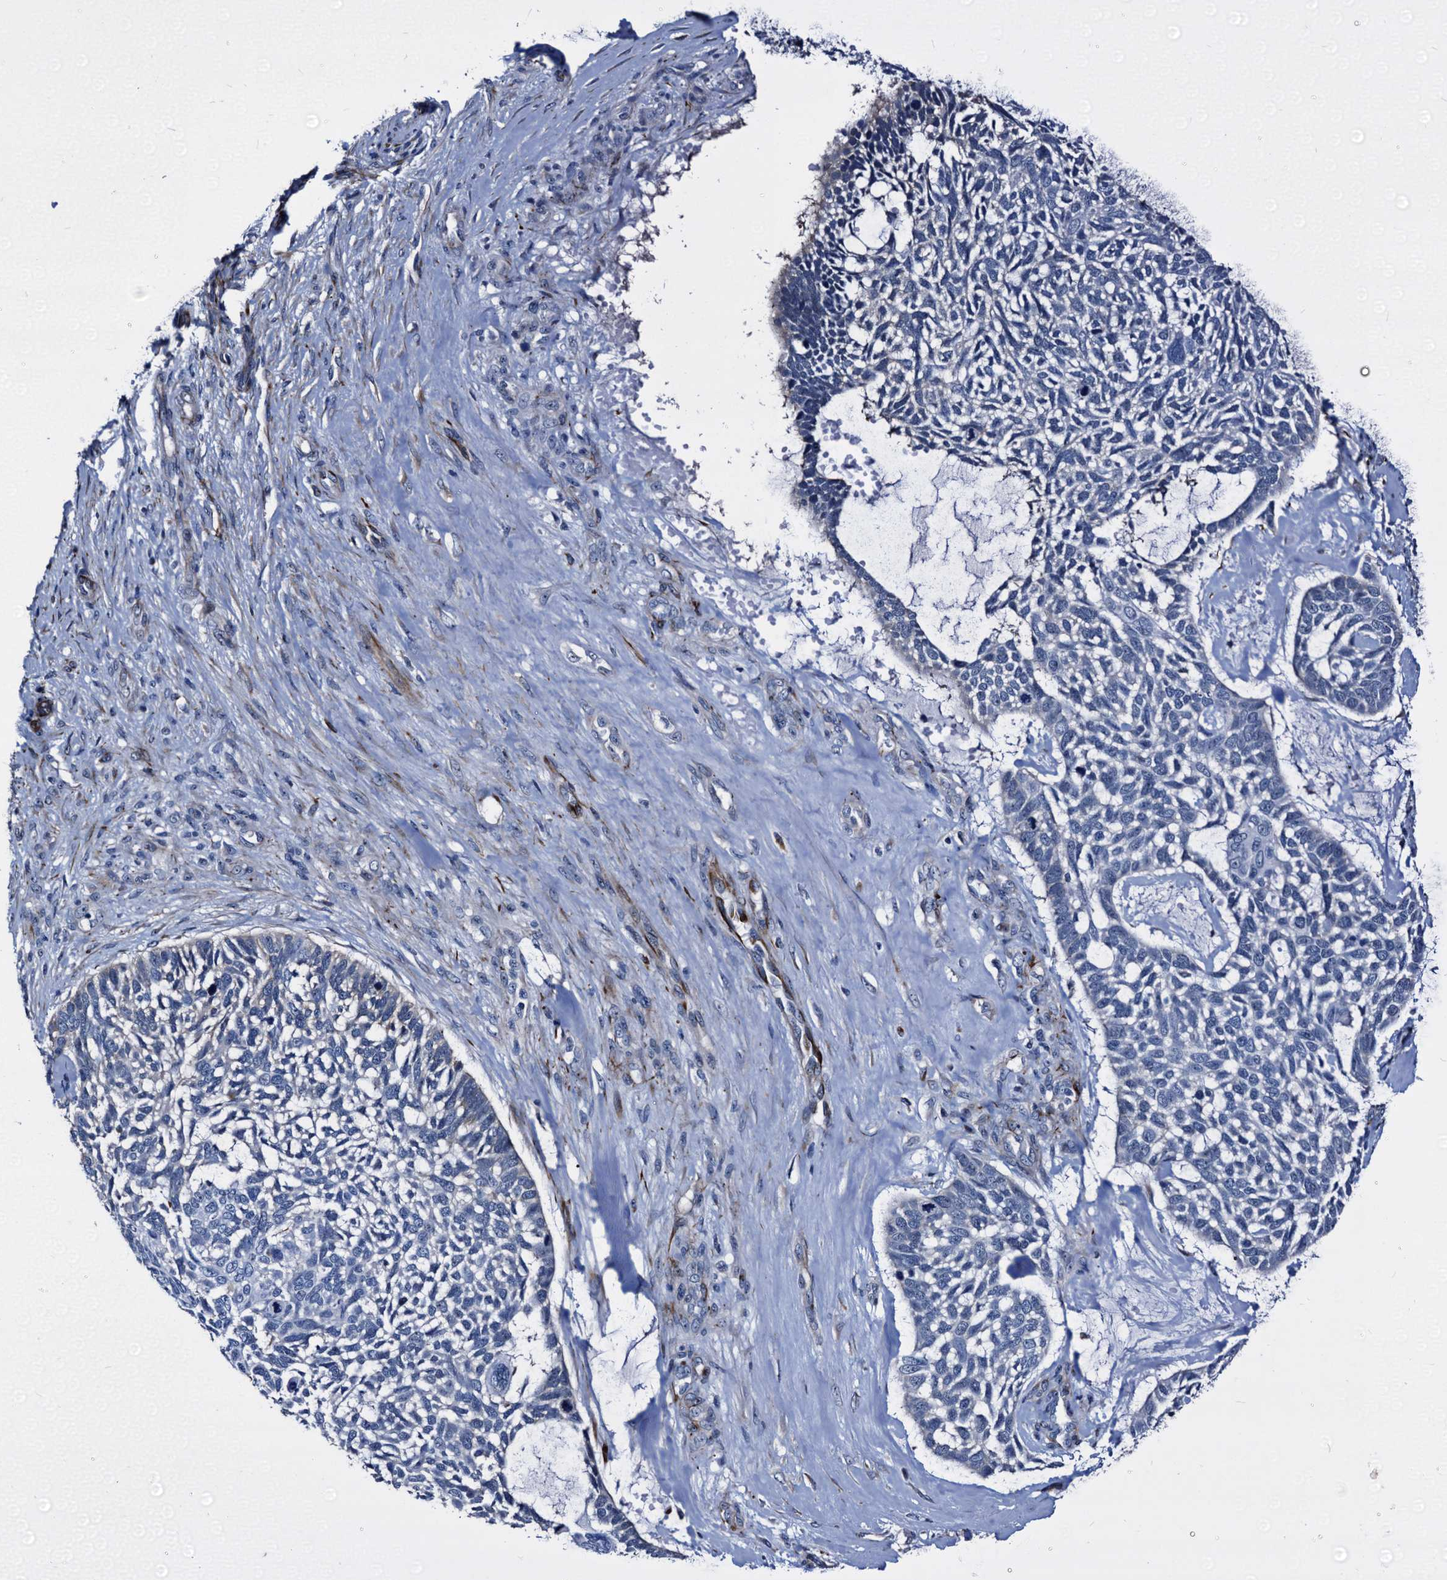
{"staining": {"intensity": "negative", "quantity": "none", "location": "none"}, "tissue": "skin cancer", "cell_type": "Tumor cells", "image_type": "cancer", "snomed": [{"axis": "morphology", "description": "Basal cell carcinoma"}, {"axis": "topography", "description": "Skin"}], "caption": "A high-resolution photomicrograph shows immunohistochemistry (IHC) staining of skin cancer (basal cell carcinoma), which demonstrates no significant staining in tumor cells.", "gene": "EMG1", "patient": {"sex": "male", "age": 88}}